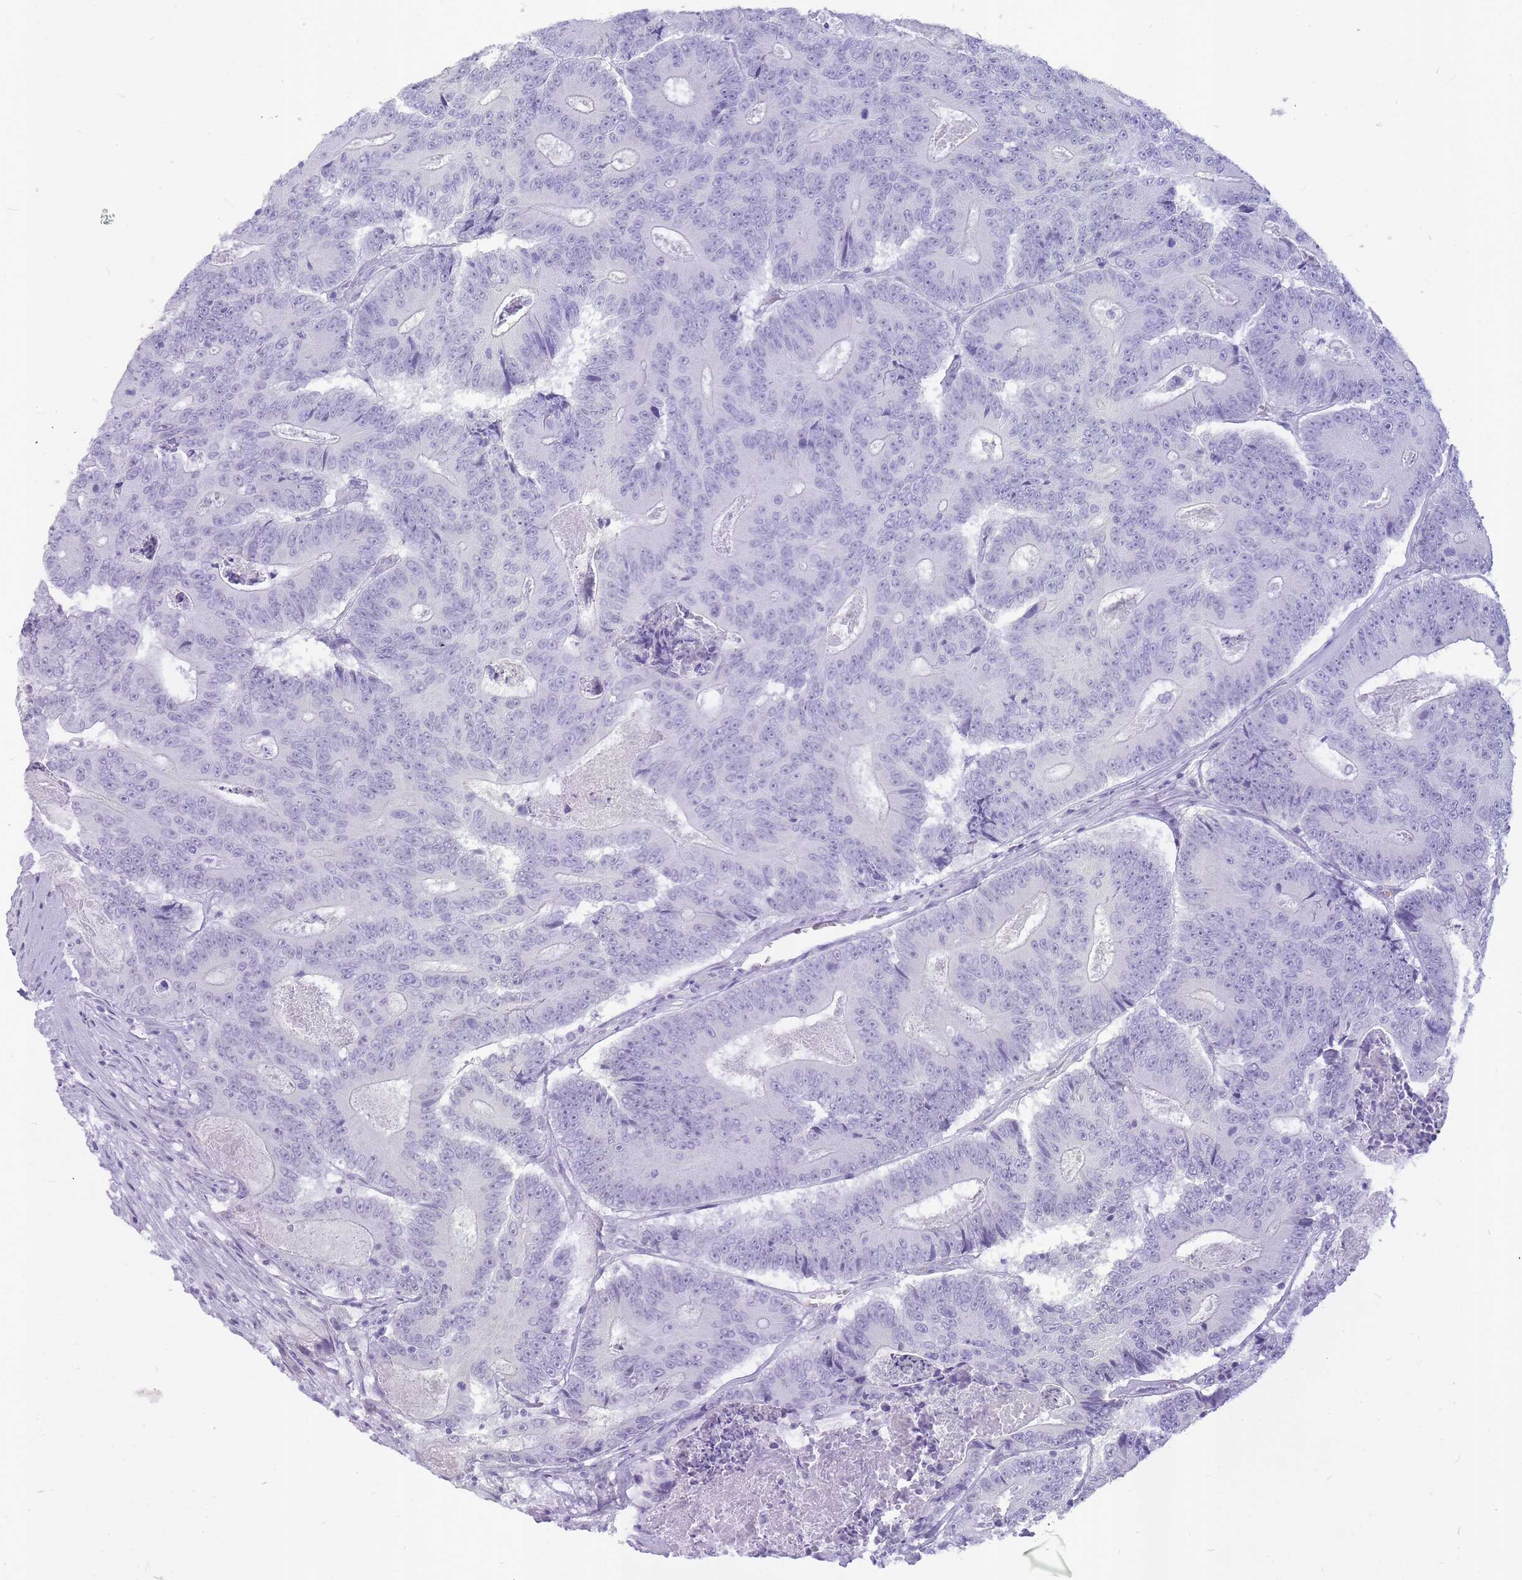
{"staining": {"intensity": "negative", "quantity": "none", "location": "none"}, "tissue": "colorectal cancer", "cell_type": "Tumor cells", "image_type": "cancer", "snomed": [{"axis": "morphology", "description": "Adenocarcinoma, NOS"}, {"axis": "topography", "description": "Colon"}], "caption": "DAB immunohistochemical staining of colorectal cancer shows no significant staining in tumor cells. (DAB (3,3'-diaminobenzidine) IHC, high magnification).", "gene": "INS", "patient": {"sex": "male", "age": 83}}